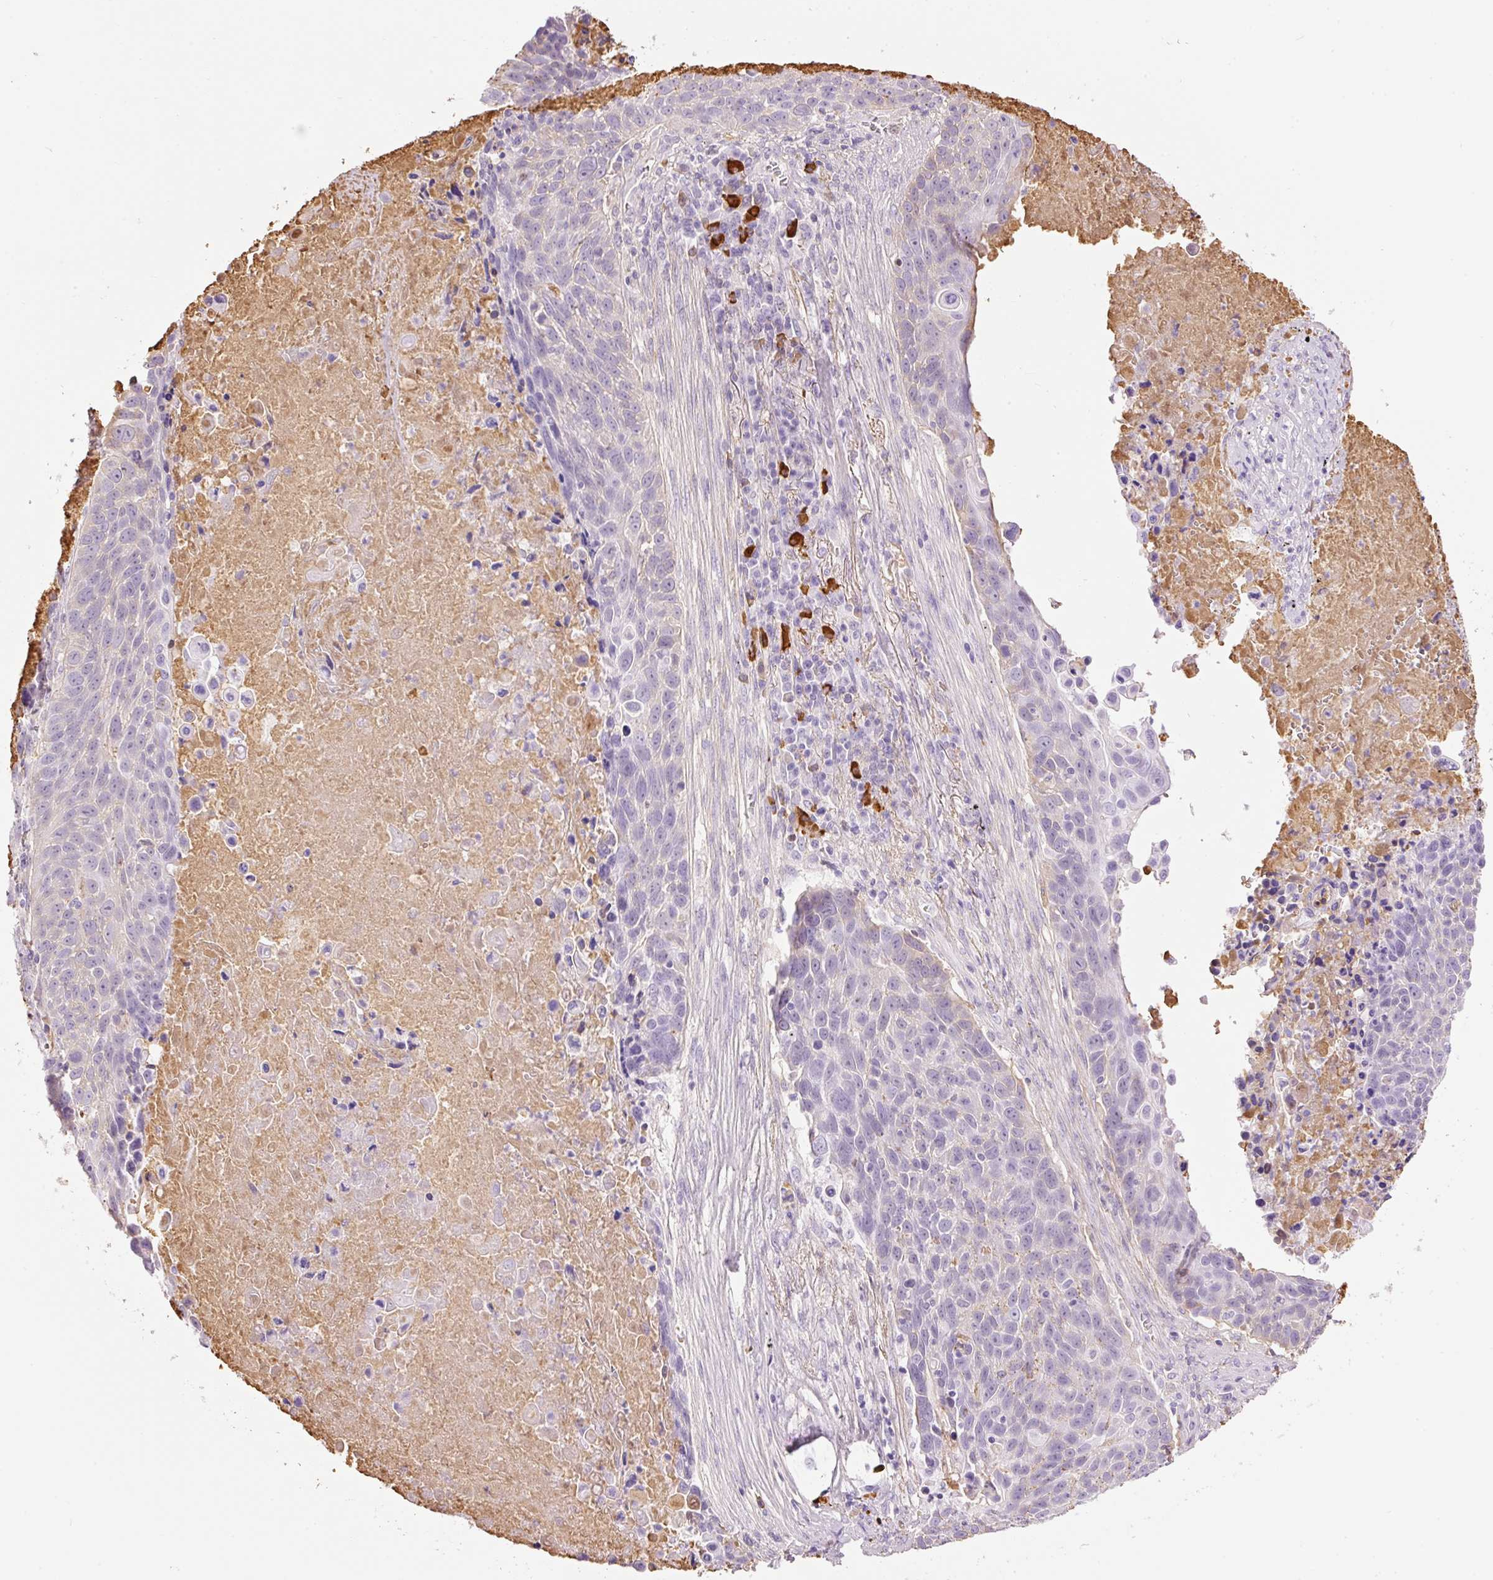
{"staining": {"intensity": "negative", "quantity": "none", "location": "none"}, "tissue": "lung cancer", "cell_type": "Tumor cells", "image_type": "cancer", "snomed": [{"axis": "morphology", "description": "Squamous cell carcinoma, NOS"}, {"axis": "topography", "description": "Lung"}], "caption": "This is a histopathology image of immunohistochemistry (IHC) staining of lung cancer (squamous cell carcinoma), which shows no positivity in tumor cells.", "gene": "PRPF38B", "patient": {"sex": "male", "age": 78}}